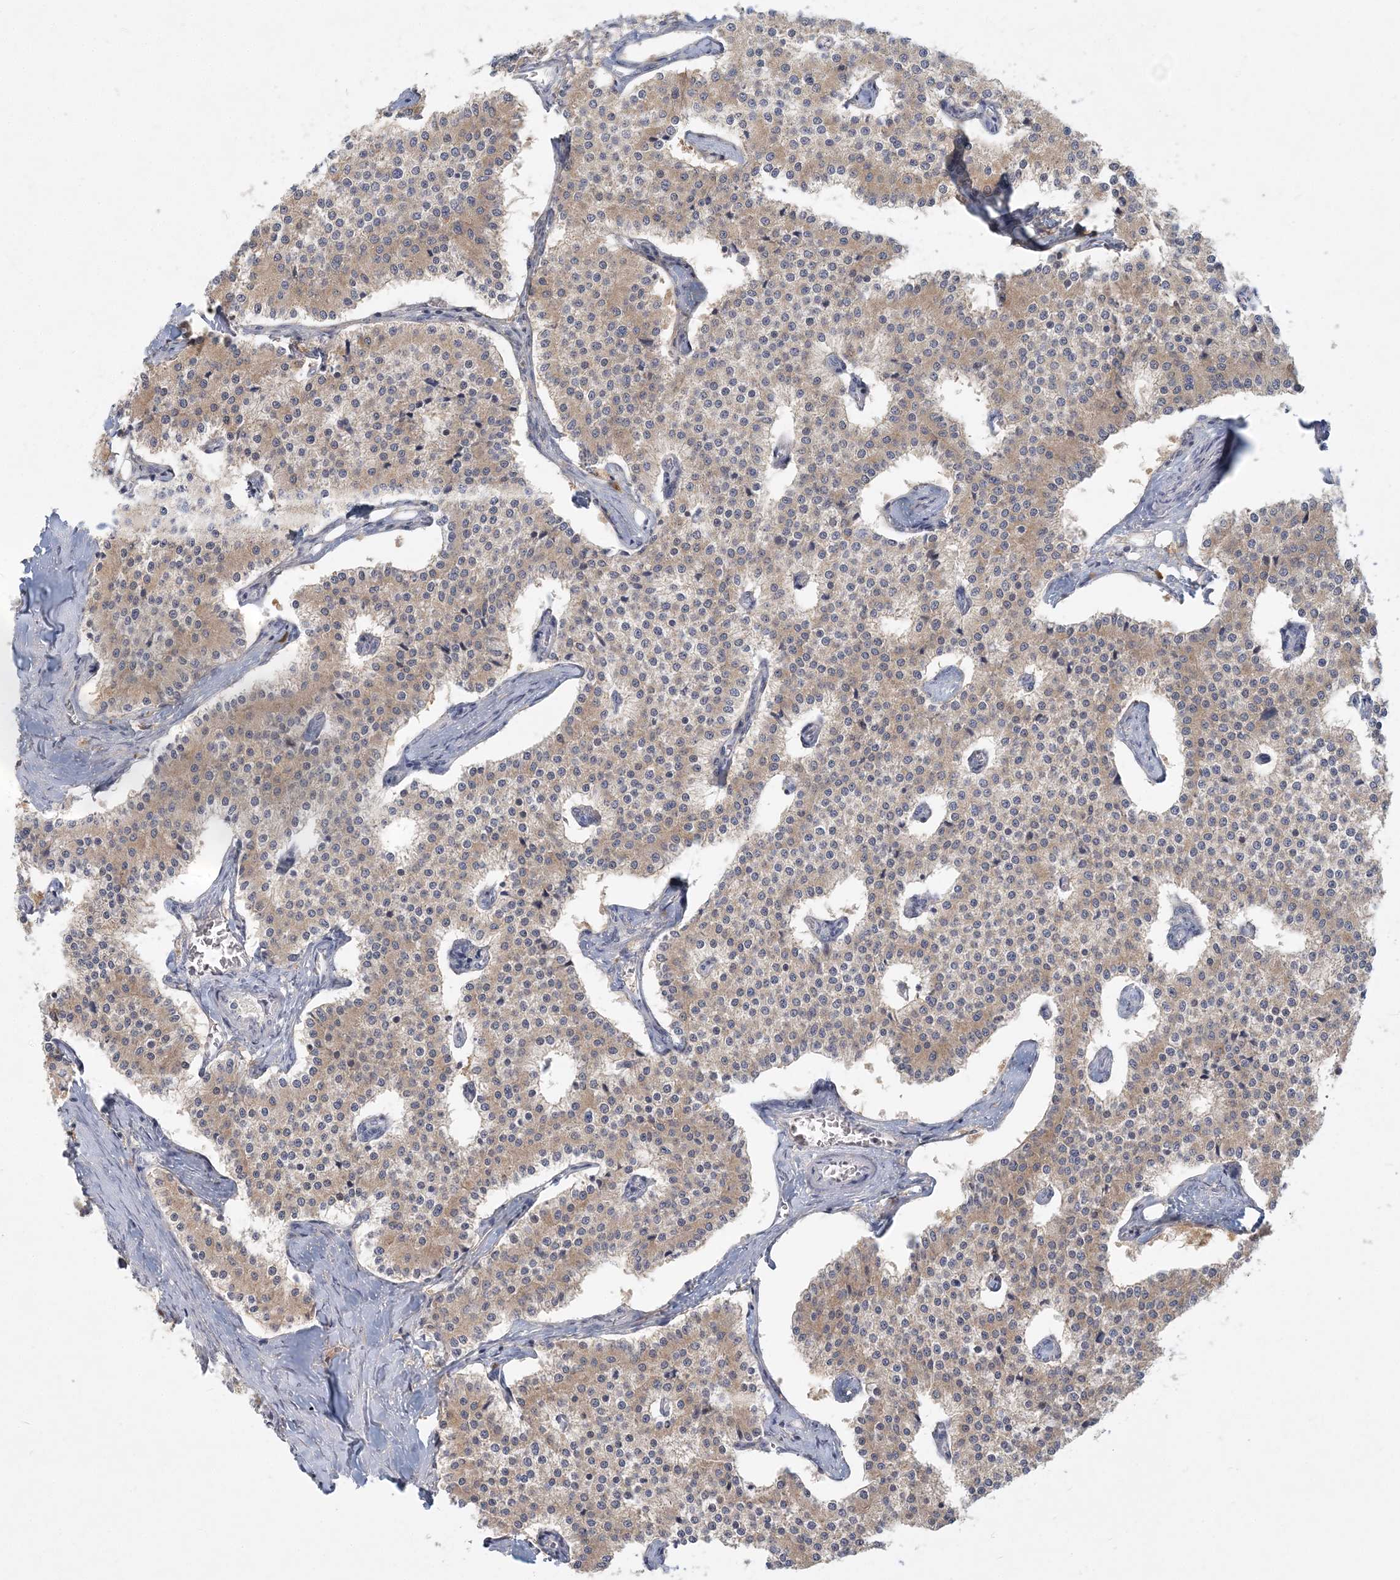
{"staining": {"intensity": "weak", "quantity": "<25%", "location": "cytoplasmic/membranous"}, "tissue": "carcinoid", "cell_type": "Tumor cells", "image_type": "cancer", "snomed": [{"axis": "morphology", "description": "Carcinoid, malignant, NOS"}, {"axis": "topography", "description": "Colon"}], "caption": "Carcinoid was stained to show a protein in brown. There is no significant expression in tumor cells.", "gene": "GMPPA", "patient": {"sex": "female", "age": 52}}